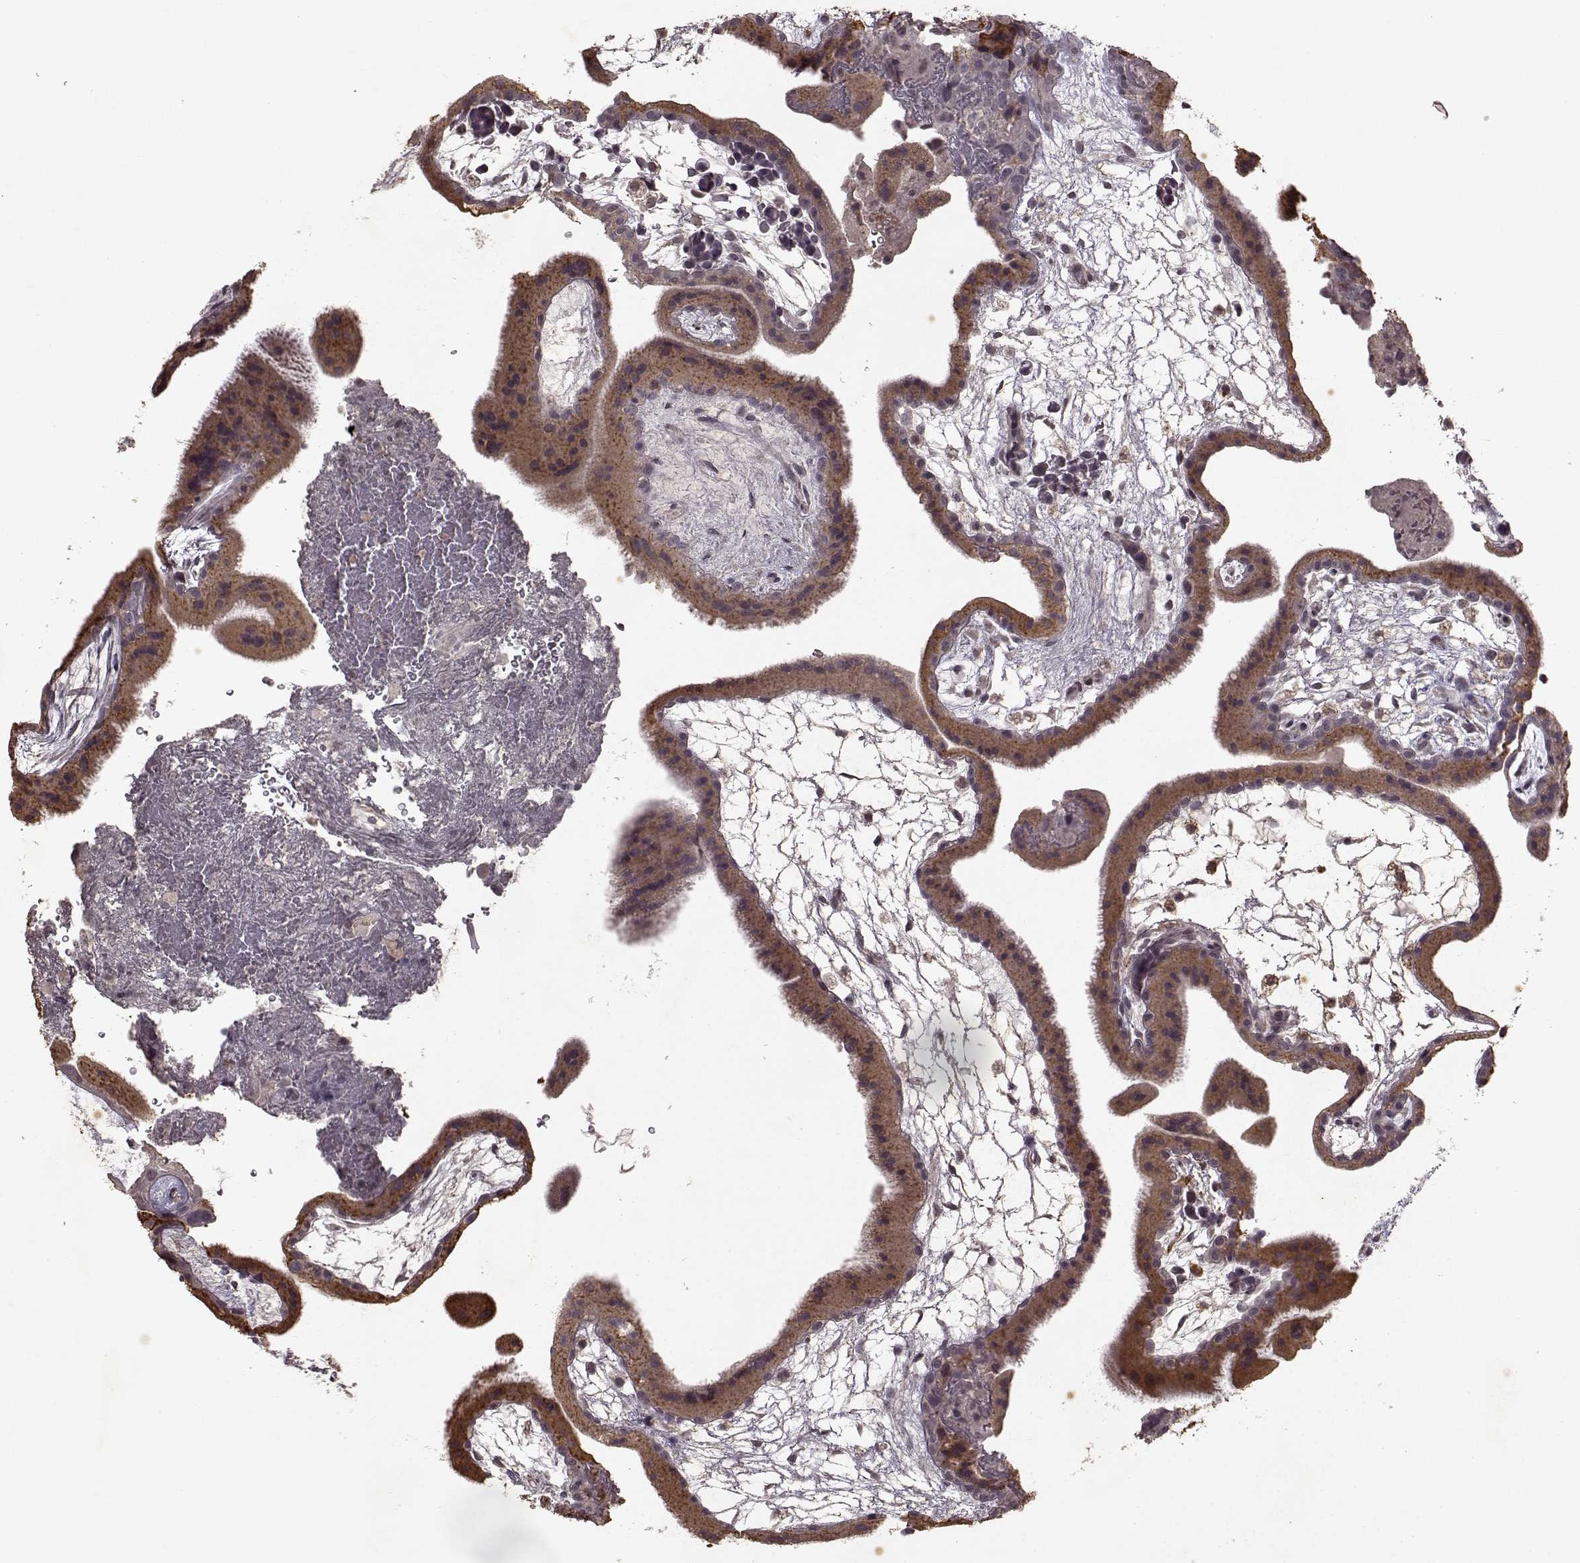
{"staining": {"intensity": "negative", "quantity": "none", "location": "none"}, "tissue": "placenta", "cell_type": "Decidual cells", "image_type": "normal", "snomed": [{"axis": "morphology", "description": "Normal tissue, NOS"}, {"axis": "topography", "description": "Placenta"}], "caption": "DAB (3,3'-diaminobenzidine) immunohistochemical staining of unremarkable placenta shows no significant positivity in decidual cells.", "gene": "LHB", "patient": {"sex": "female", "age": 19}}